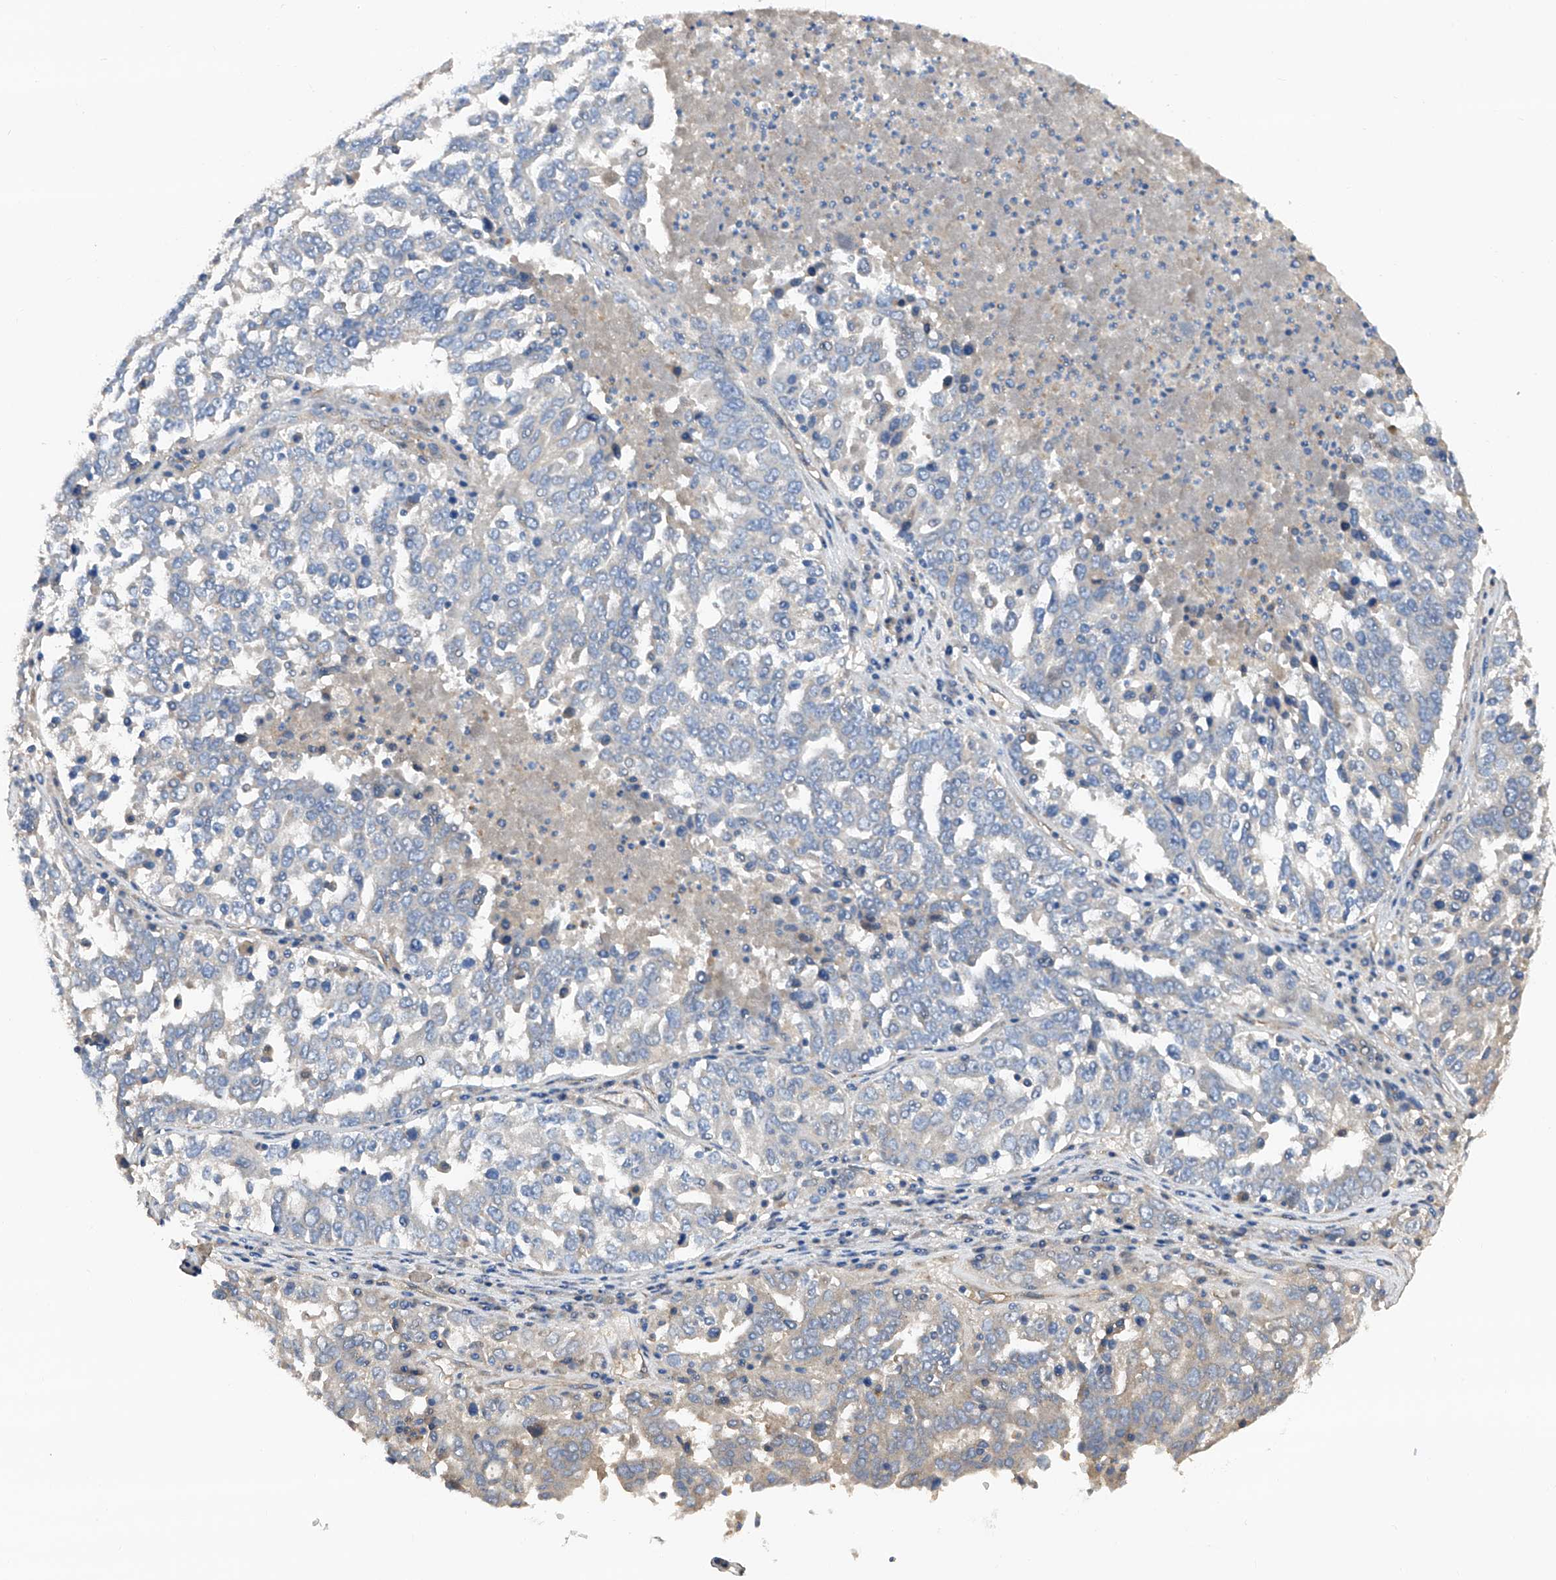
{"staining": {"intensity": "weak", "quantity": "<25%", "location": "cytoplasmic/membranous"}, "tissue": "ovarian cancer", "cell_type": "Tumor cells", "image_type": "cancer", "snomed": [{"axis": "morphology", "description": "Carcinoma, endometroid"}, {"axis": "topography", "description": "Ovary"}], "caption": "There is no significant staining in tumor cells of ovarian endometroid carcinoma. Brightfield microscopy of immunohistochemistry (IHC) stained with DAB (3,3'-diaminobenzidine) (brown) and hematoxylin (blue), captured at high magnification.", "gene": "PTK2", "patient": {"sex": "female", "age": 62}}